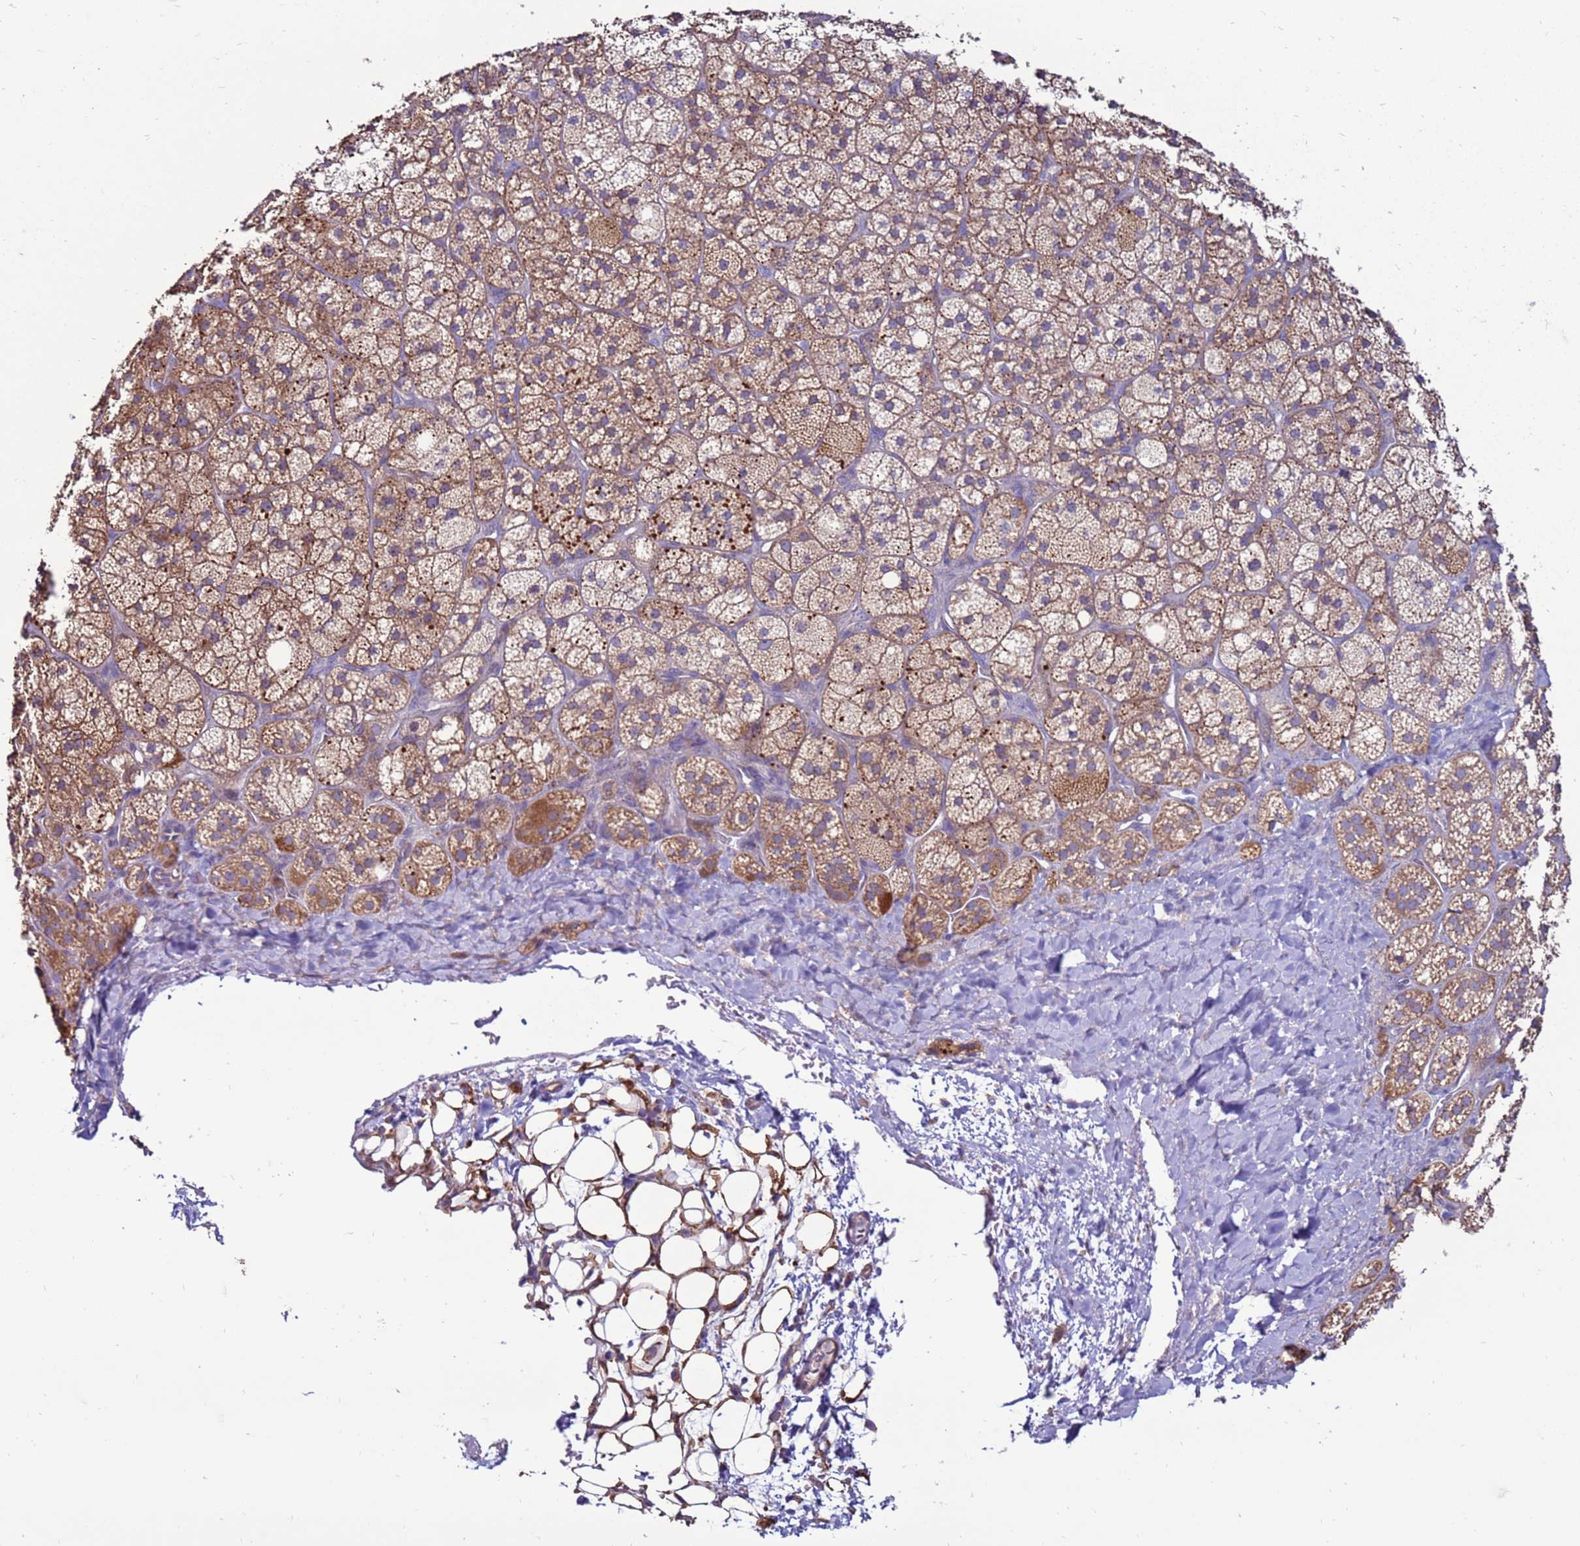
{"staining": {"intensity": "moderate", "quantity": ">75%", "location": "cytoplasmic/membranous"}, "tissue": "adrenal gland", "cell_type": "Glandular cells", "image_type": "normal", "snomed": [{"axis": "morphology", "description": "Normal tissue, NOS"}, {"axis": "topography", "description": "Adrenal gland"}], "caption": "Normal adrenal gland displays moderate cytoplasmic/membranous staining in approximately >75% of glandular cells Using DAB (3,3'-diaminobenzidine) (brown) and hematoxylin (blue) stains, captured at high magnification using brightfield microscopy..", "gene": "TRAPPC4", "patient": {"sex": "male", "age": 61}}